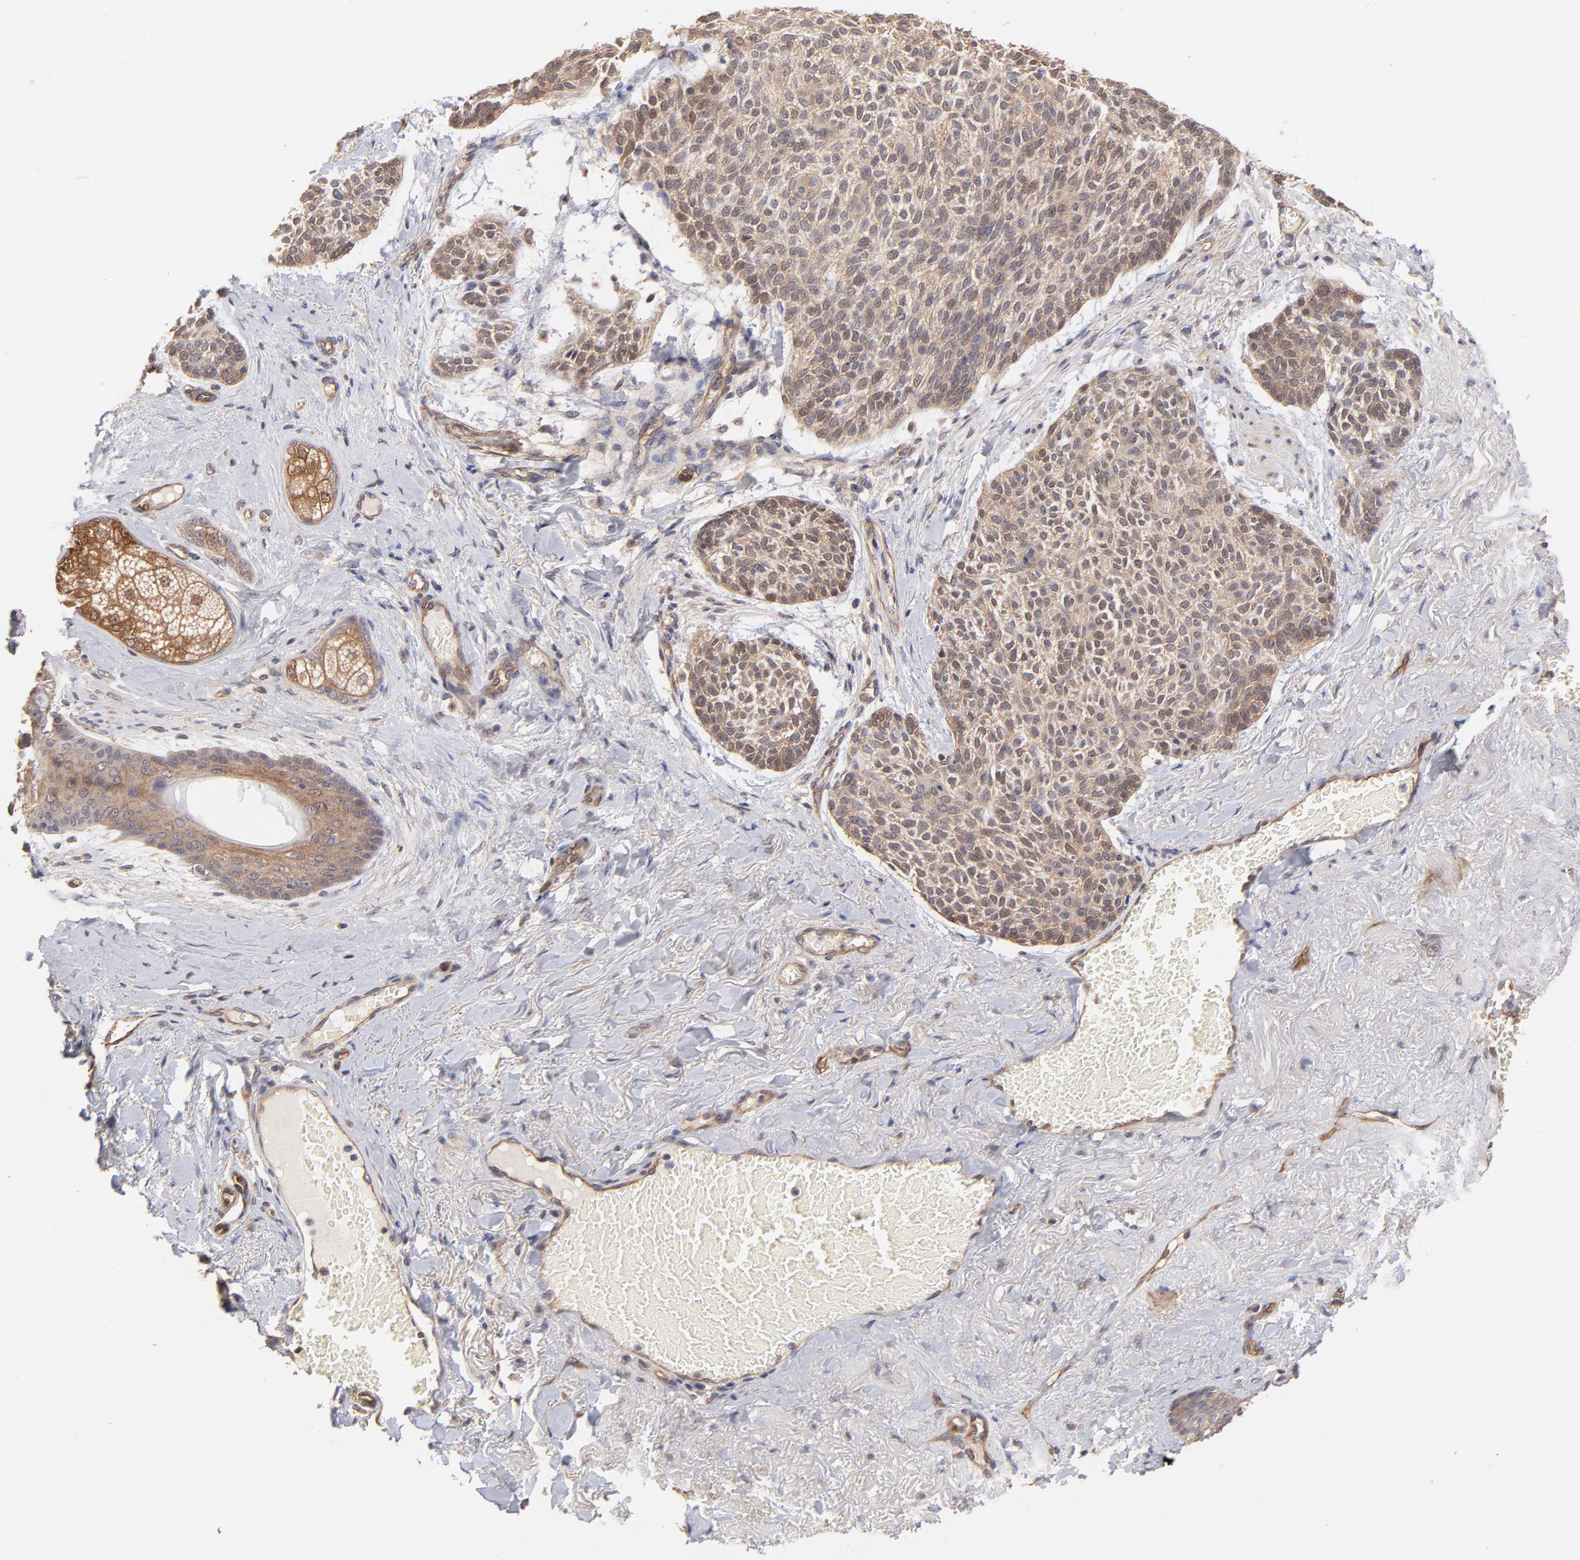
{"staining": {"intensity": "moderate", "quantity": ">75%", "location": "cytoplasmic/membranous"}, "tissue": "skin cancer", "cell_type": "Tumor cells", "image_type": "cancer", "snomed": [{"axis": "morphology", "description": "Normal tissue, NOS"}, {"axis": "morphology", "description": "Basal cell carcinoma"}, {"axis": "topography", "description": "Skin"}], "caption": "This histopathology image exhibits immunohistochemistry (IHC) staining of skin basal cell carcinoma, with medium moderate cytoplasmic/membranous expression in about >75% of tumor cells.", "gene": "STAP2", "patient": {"sex": "female", "age": 70}}